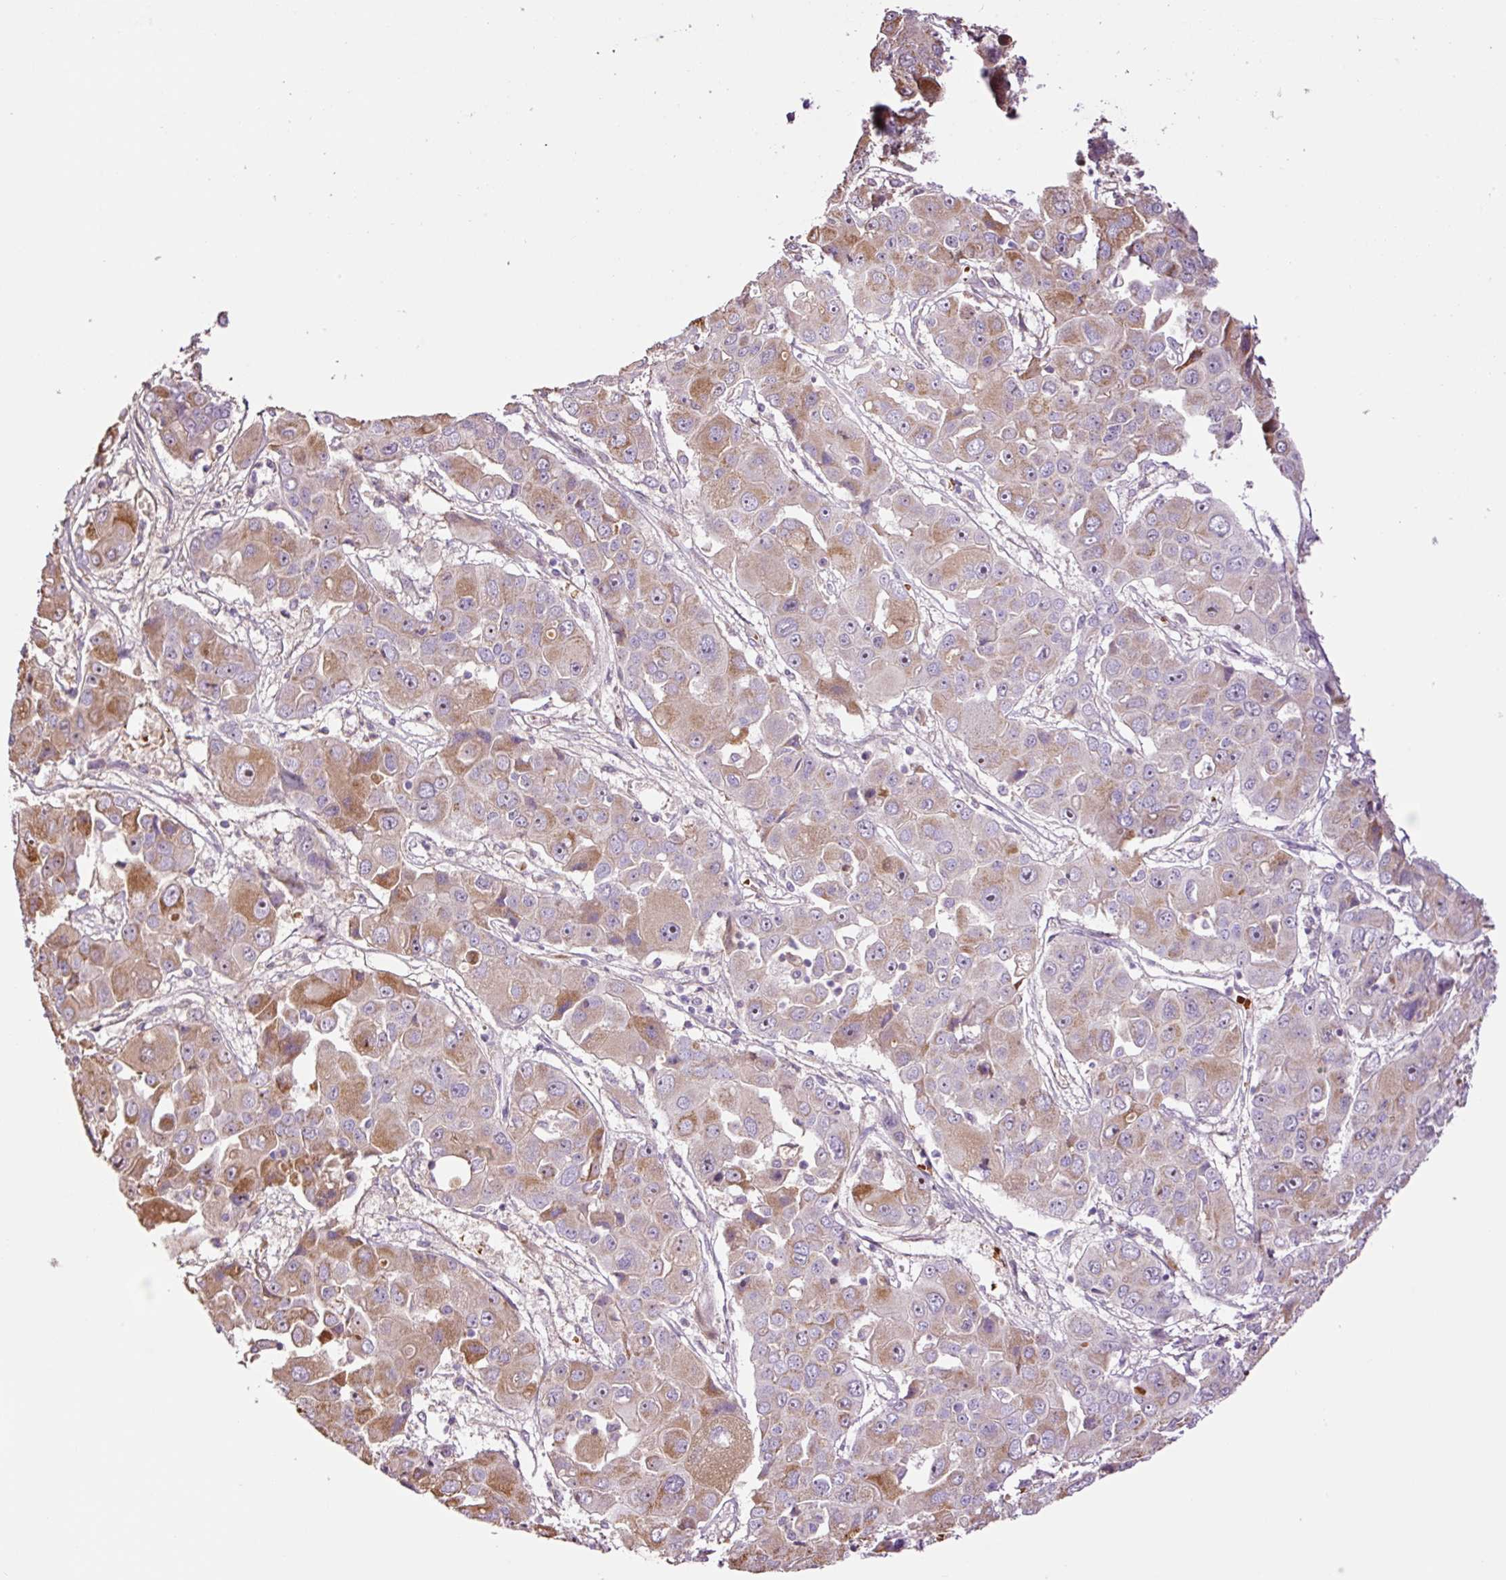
{"staining": {"intensity": "moderate", "quantity": "<25%", "location": "cytoplasmic/membranous,nuclear"}, "tissue": "liver cancer", "cell_type": "Tumor cells", "image_type": "cancer", "snomed": [{"axis": "morphology", "description": "Cholangiocarcinoma"}, {"axis": "topography", "description": "Liver"}], "caption": "Immunohistochemical staining of human liver cholangiocarcinoma exhibits low levels of moderate cytoplasmic/membranous and nuclear expression in about <25% of tumor cells.", "gene": "TMEM235", "patient": {"sex": "male", "age": 67}}